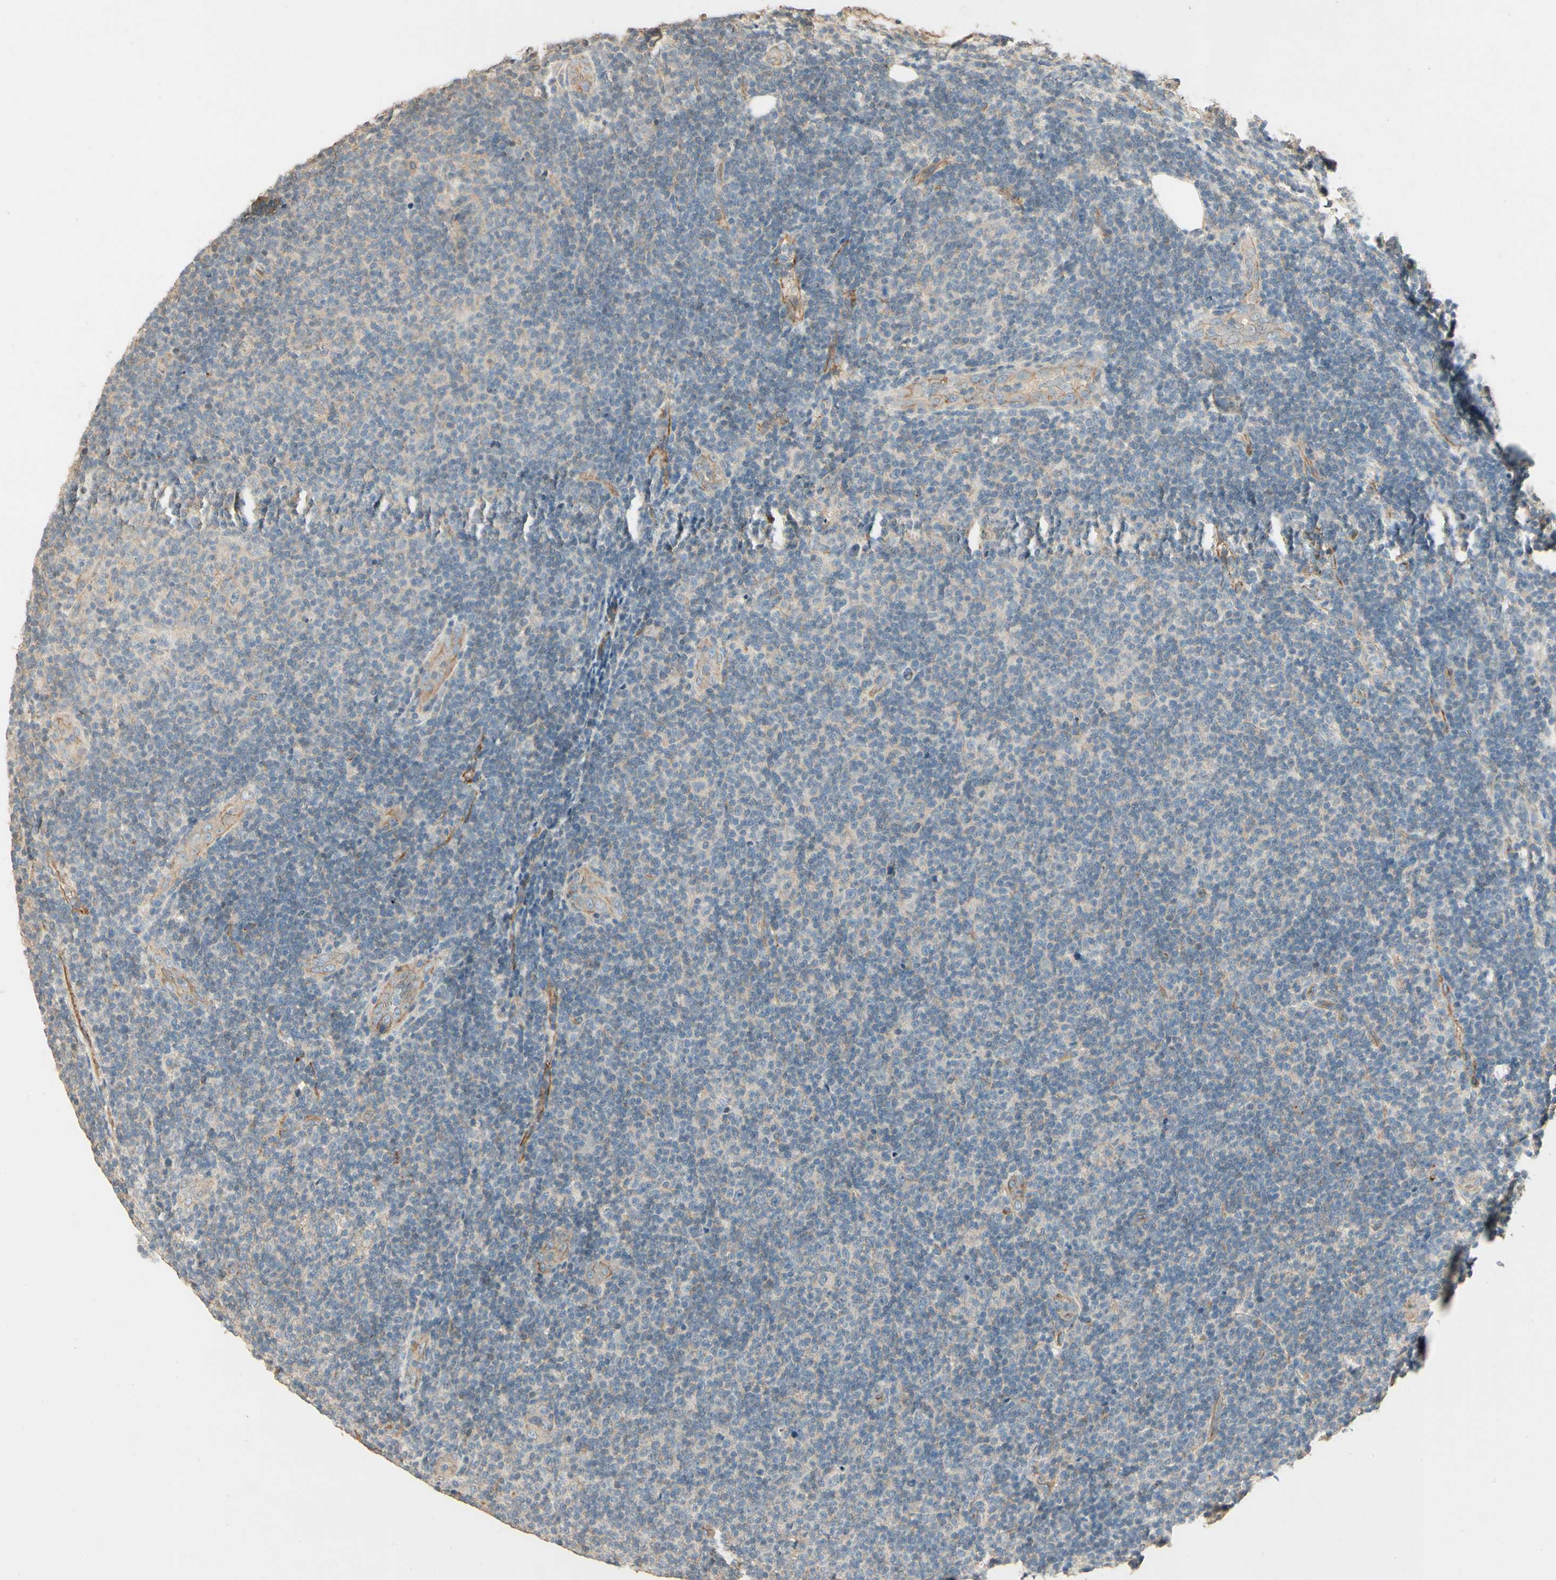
{"staining": {"intensity": "negative", "quantity": "none", "location": "none"}, "tissue": "lymphoma", "cell_type": "Tumor cells", "image_type": "cancer", "snomed": [{"axis": "morphology", "description": "Malignant lymphoma, non-Hodgkin's type, Low grade"}, {"axis": "topography", "description": "Lymph node"}], "caption": "This is an immunohistochemistry histopathology image of lymphoma. There is no positivity in tumor cells.", "gene": "RNF180", "patient": {"sex": "male", "age": 83}}